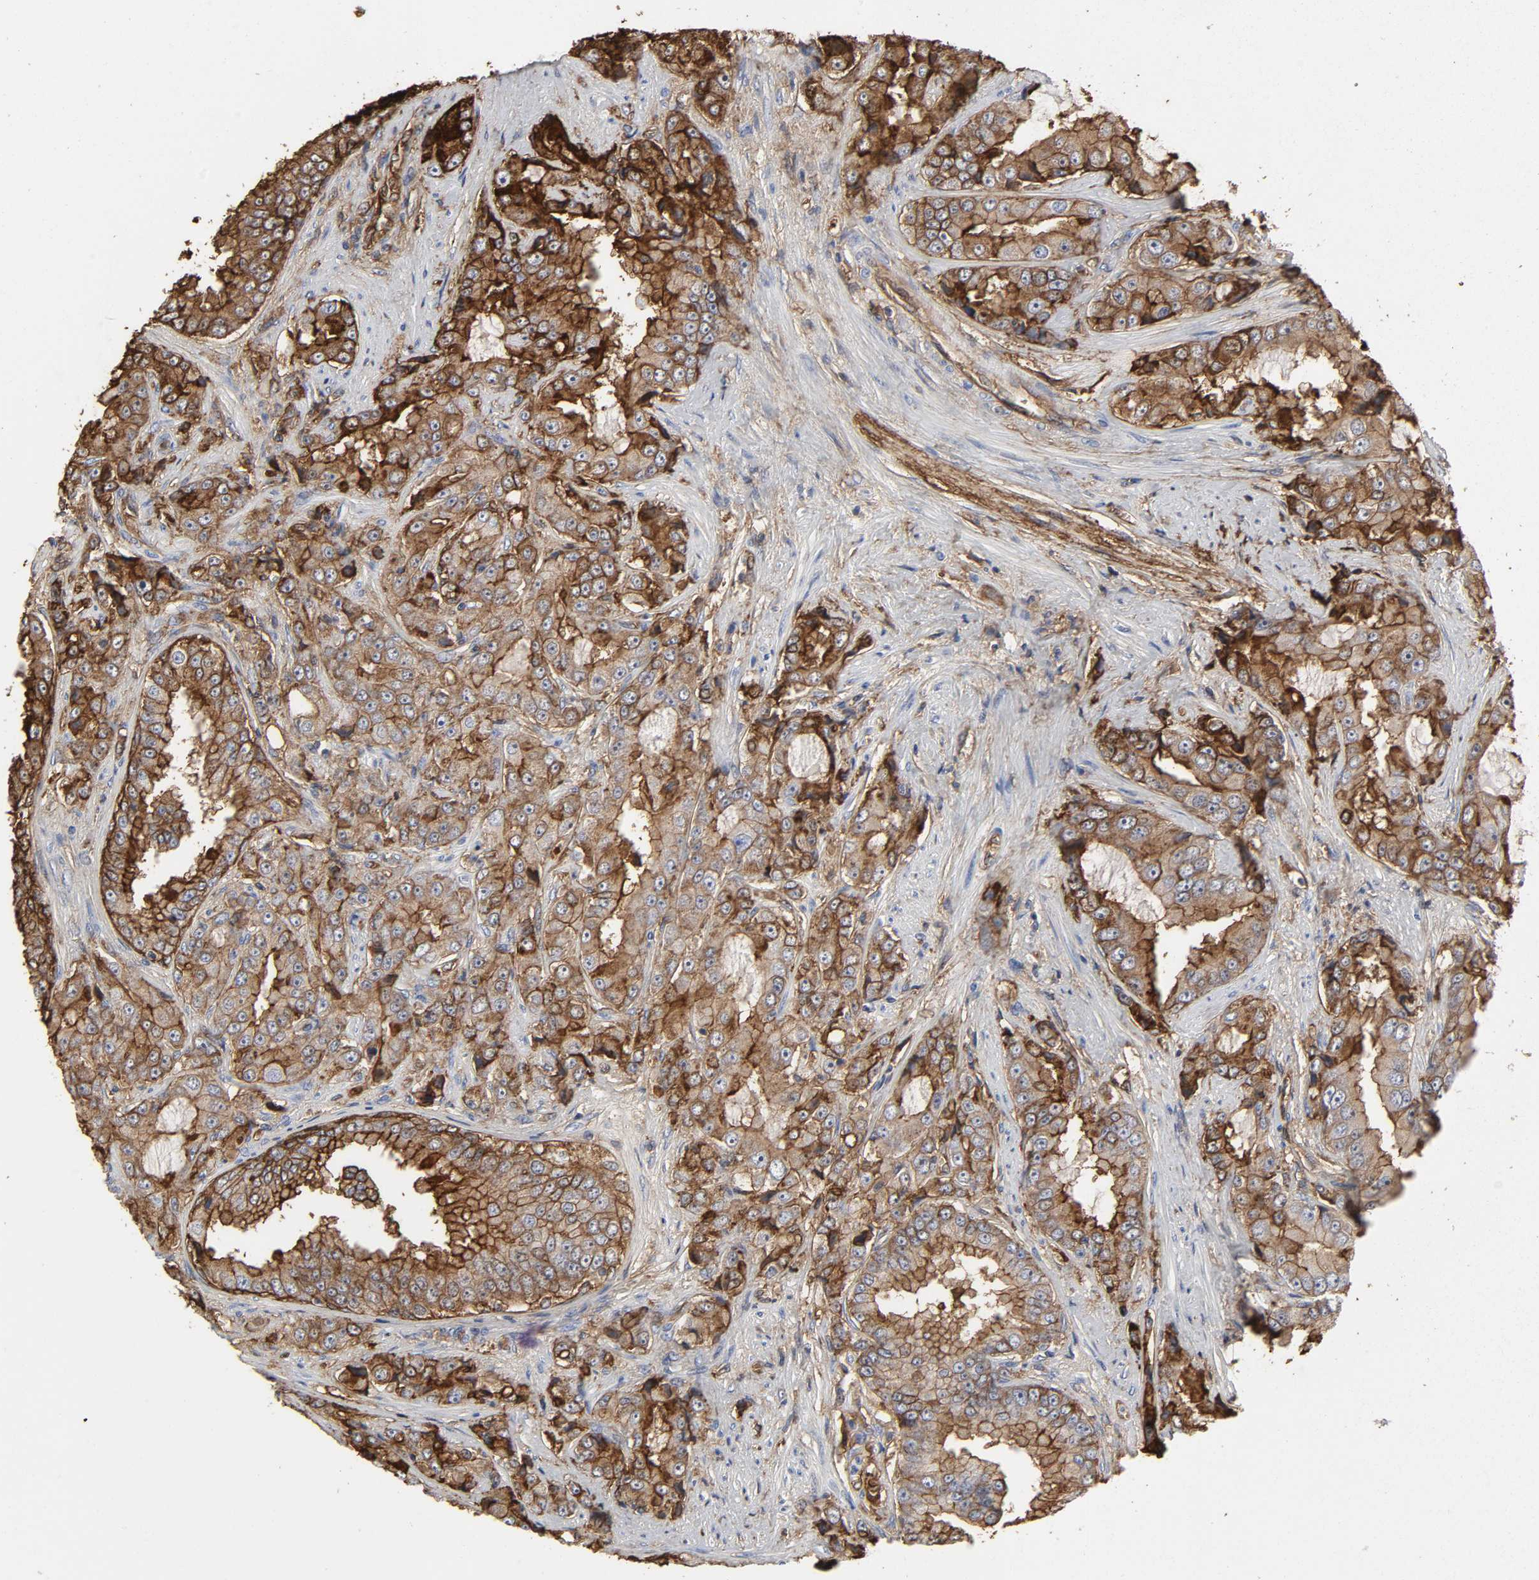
{"staining": {"intensity": "strong", "quantity": ">75%", "location": "cytoplasmic/membranous"}, "tissue": "prostate cancer", "cell_type": "Tumor cells", "image_type": "cancer", "snomed": [{"axis": "morphology", "description": "Adenocarcinoma, High grade"}, {"axis": "topography", "description": "Prostate"}], "caption": "Prostate adenocarcinoma (high-grade) stained with a protein marker demonstrates strong staining in tumor cells.", "gene": "ANXA2", "patient": {"sex": "male", "age": 73}}